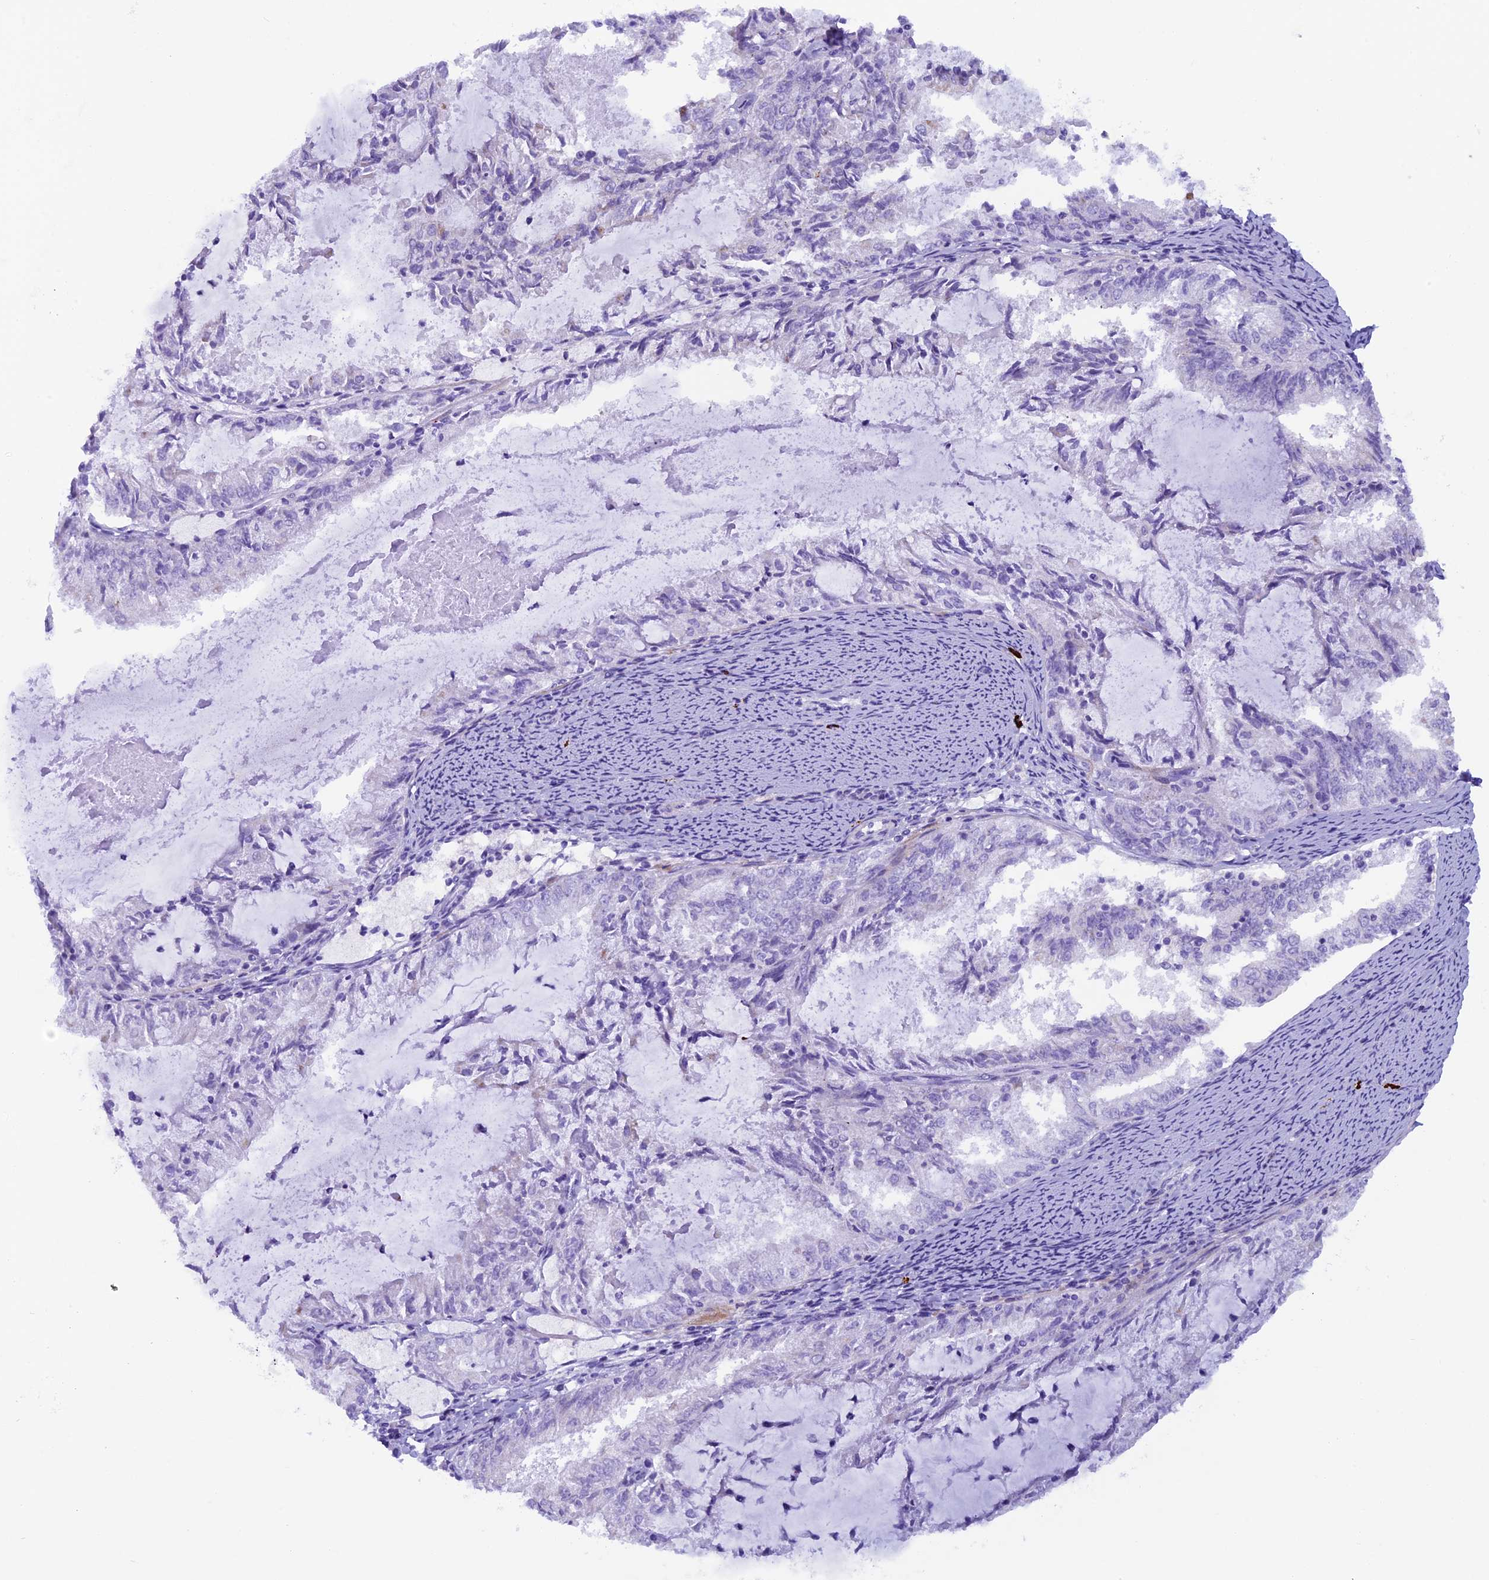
{"staining": {"intensity": "negative", "quantity": "none", "location": "none"}, "tissue": "endometrial cancer", "cell_type": "Tumor cells", "image_type": "cancer", "snomed": [{"axis": "morphology", "description": "Adenocarcinoma, NOS"}, {"axis": "topography", "description": "Endometrium"}], "caption": "This is an IHC histopathology image of human endometrial cancer (adenocarcinoma). There is no staining in tumor cells.", "gene": "RTTN", "patient": {"sex": "female", "age": 57}}